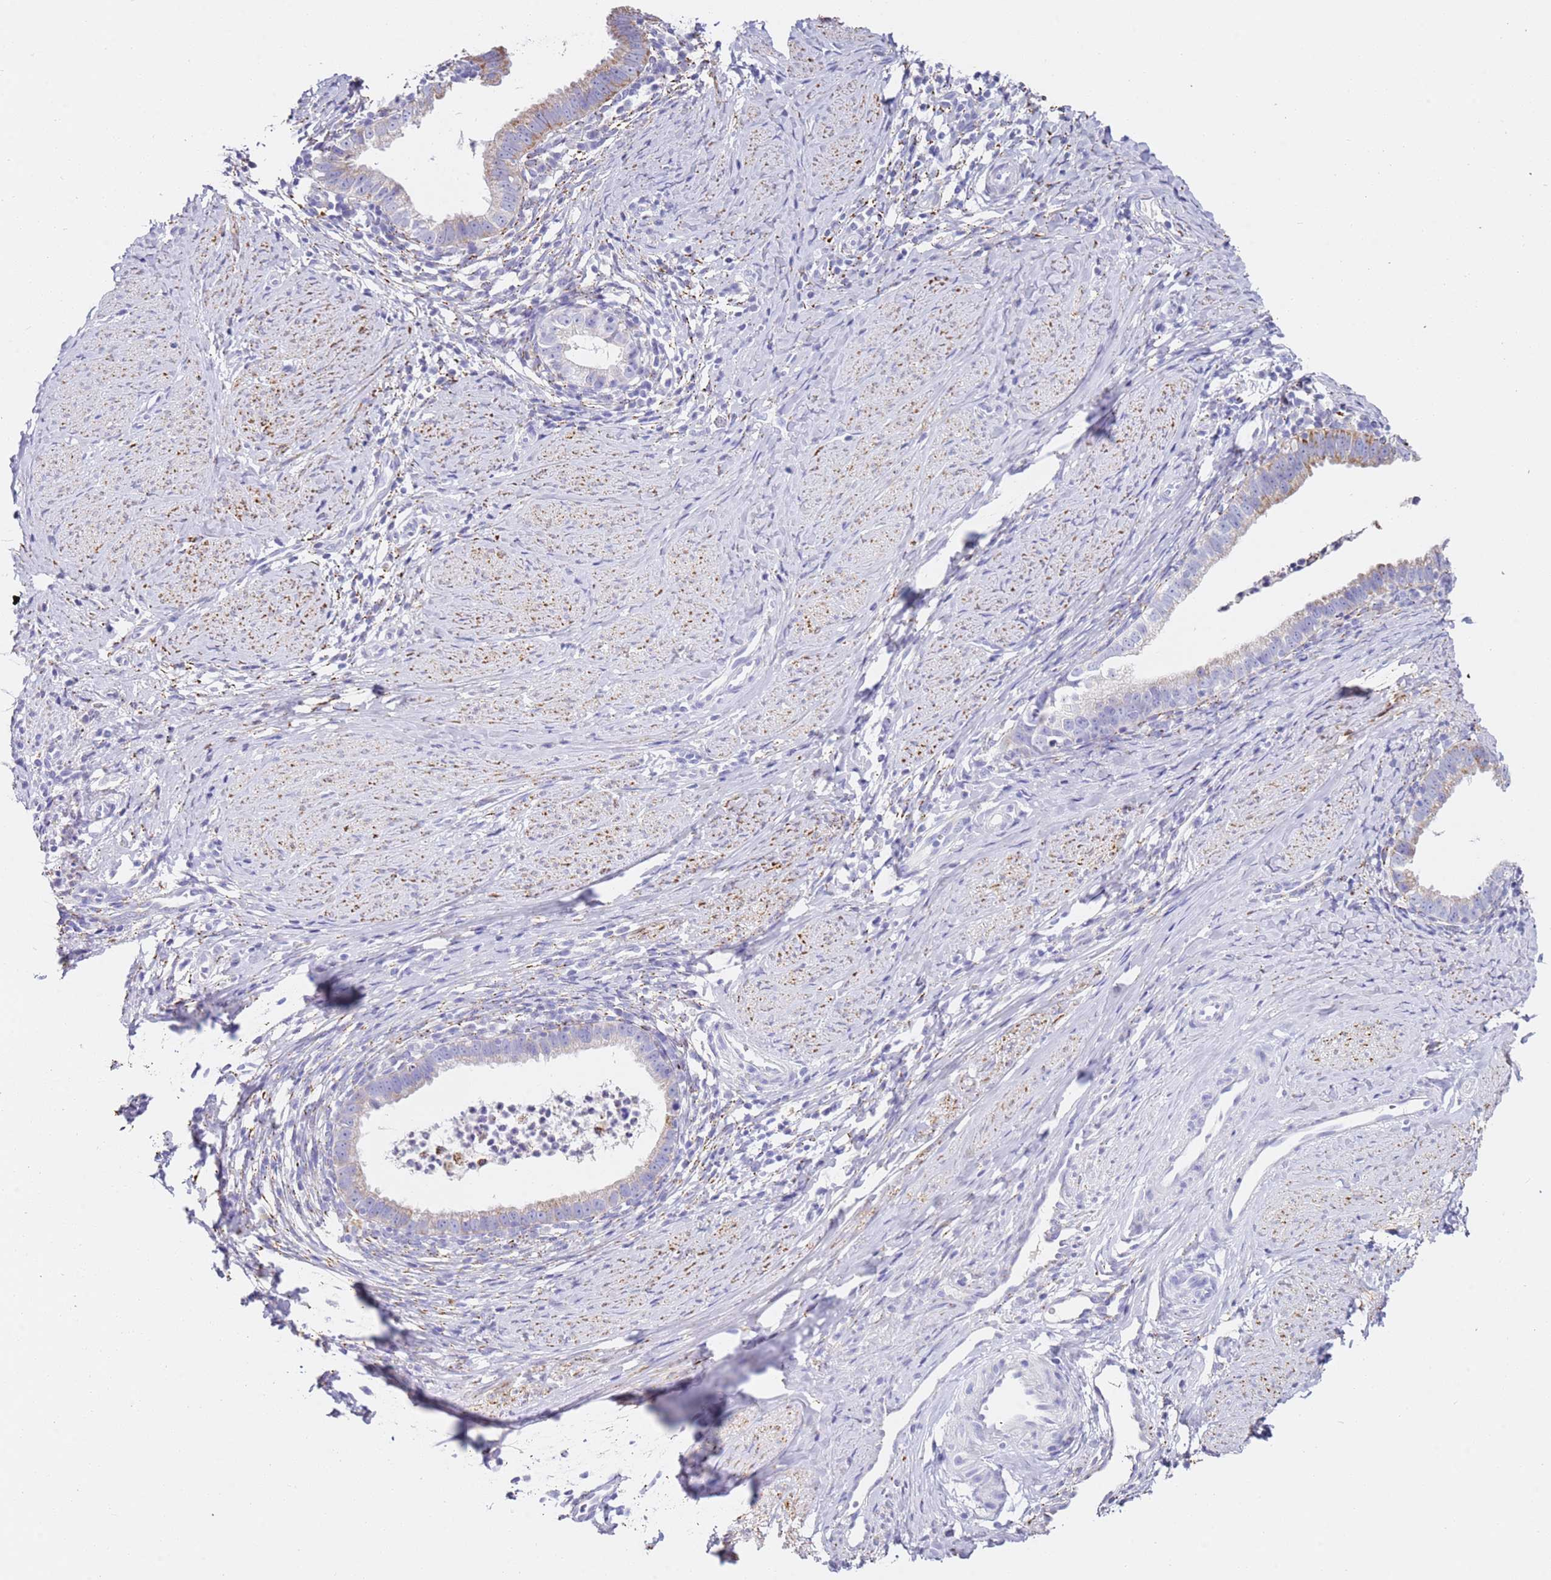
{"staining": {"intensity": "negative", "quantity": "none", "location": "none"}, "tissue": "cervical cancer", "cell_type": "Tumor cells", "image_type": "cancer", "snomed": [{"axis": "morphology", "description": "Adenocarcinoma, NOS"}, {"axis": "topography", "description": "Cervix"}], "caption": "A high-resolution image shows immunohistochemistry staining of cervical cancer, which reveals no significant staining in tumor cells. (DAB immunohistochemistry (IHC), high magnification).", "gene": "PTBP2", "patient": {"sex": "female", "age": 36}}